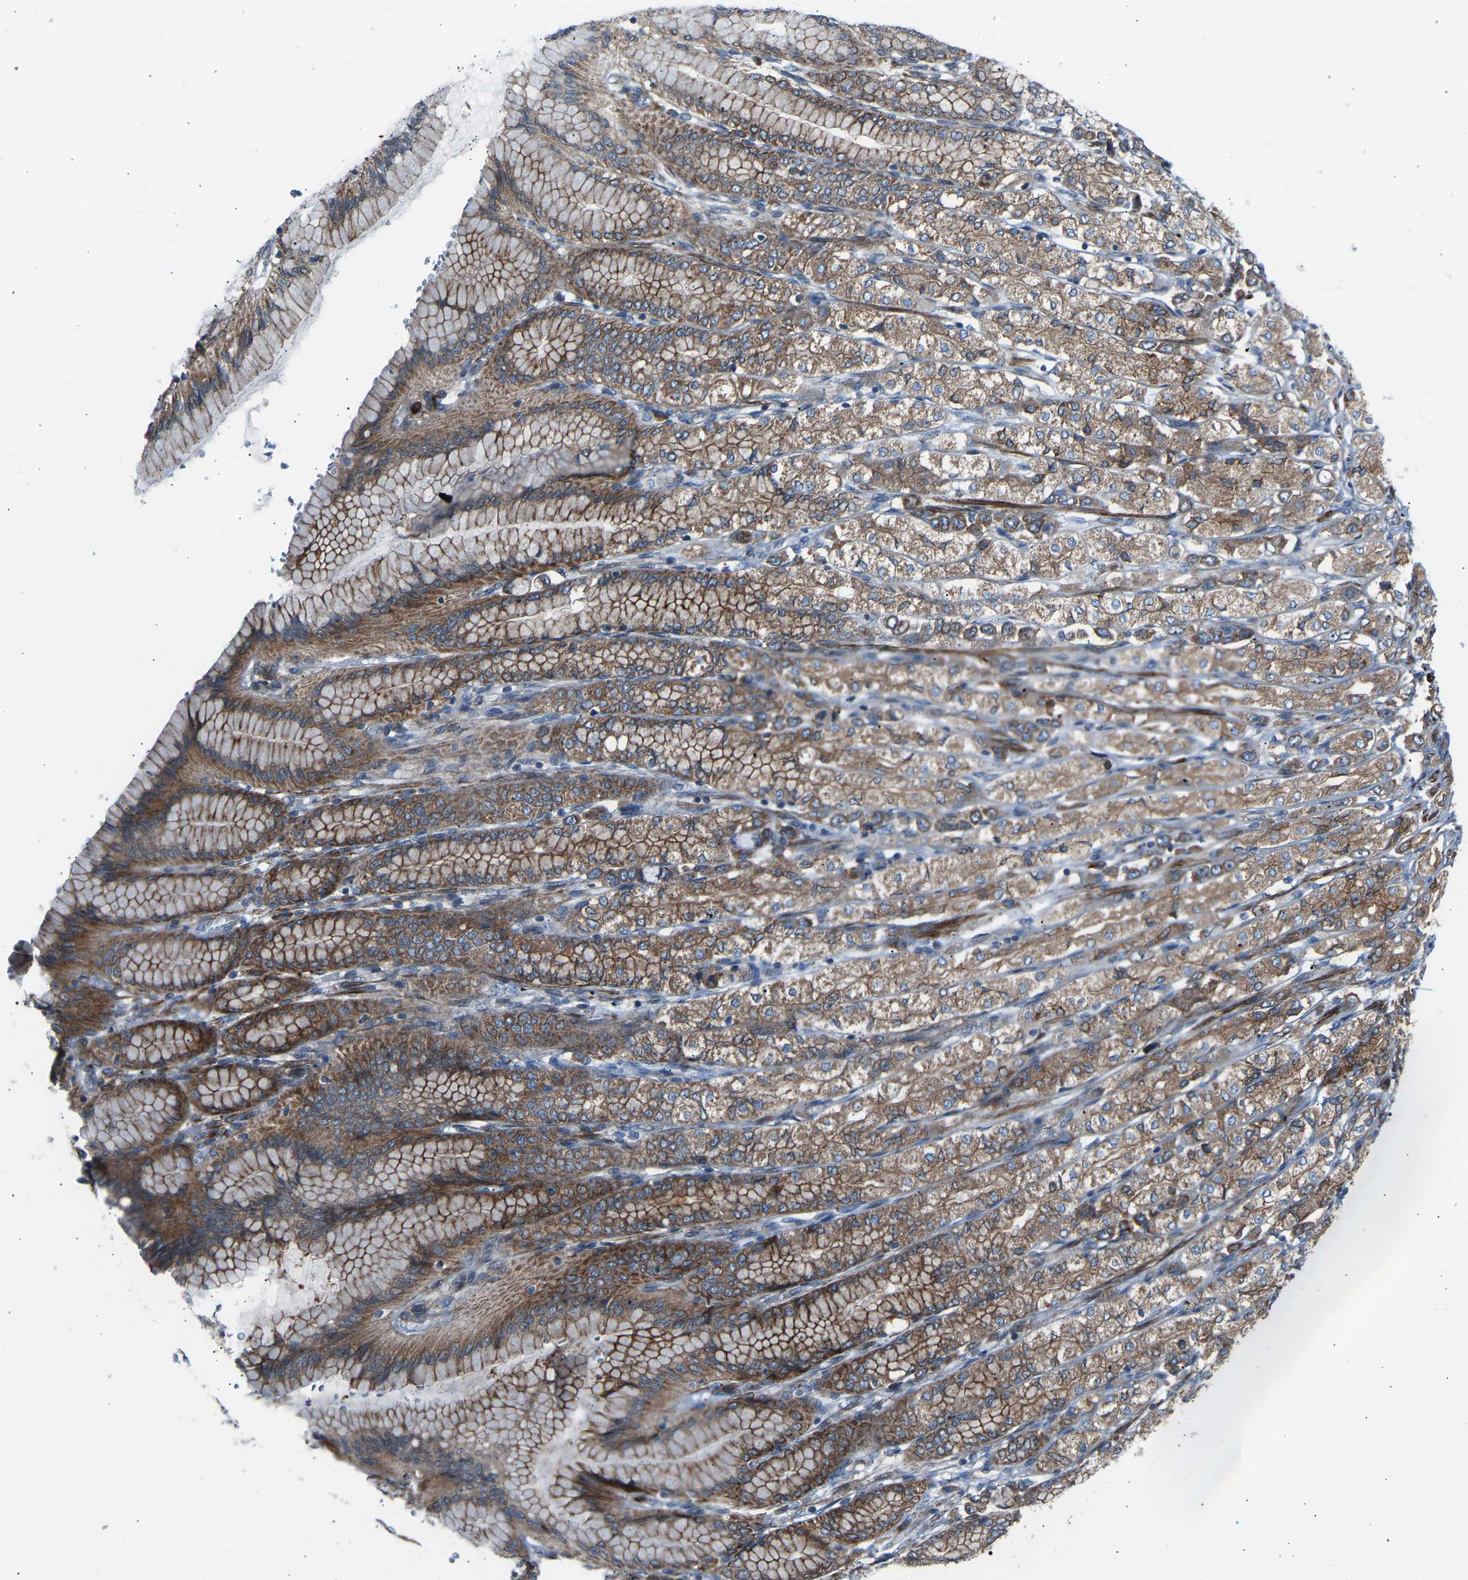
{"staining": {"intensity": "moderate", "quantity": ">75%", "location": "cytoplasmic/membranous"}, "tissue": "stomach cancer", "cell_type": "Tumor cells", "image_type": "cancer", "snomed": [{"axis": "morphology", "description": "Adenocarcinoma, NOS"}, {"axis": "topography", "description": "Stomach"}], "caption": "The micrograph reveals staining of adenocarcinoma (stomach), revealing moderate cytoplasmic/membranous protein expression (brown color) within tumor cells. (Stains: DAB in brown, nuclei in blue, Microscopy: brightfield microscopy at high magnification).", "gene": "VPS41", "patient": {"sex": "female", "age": 65}}